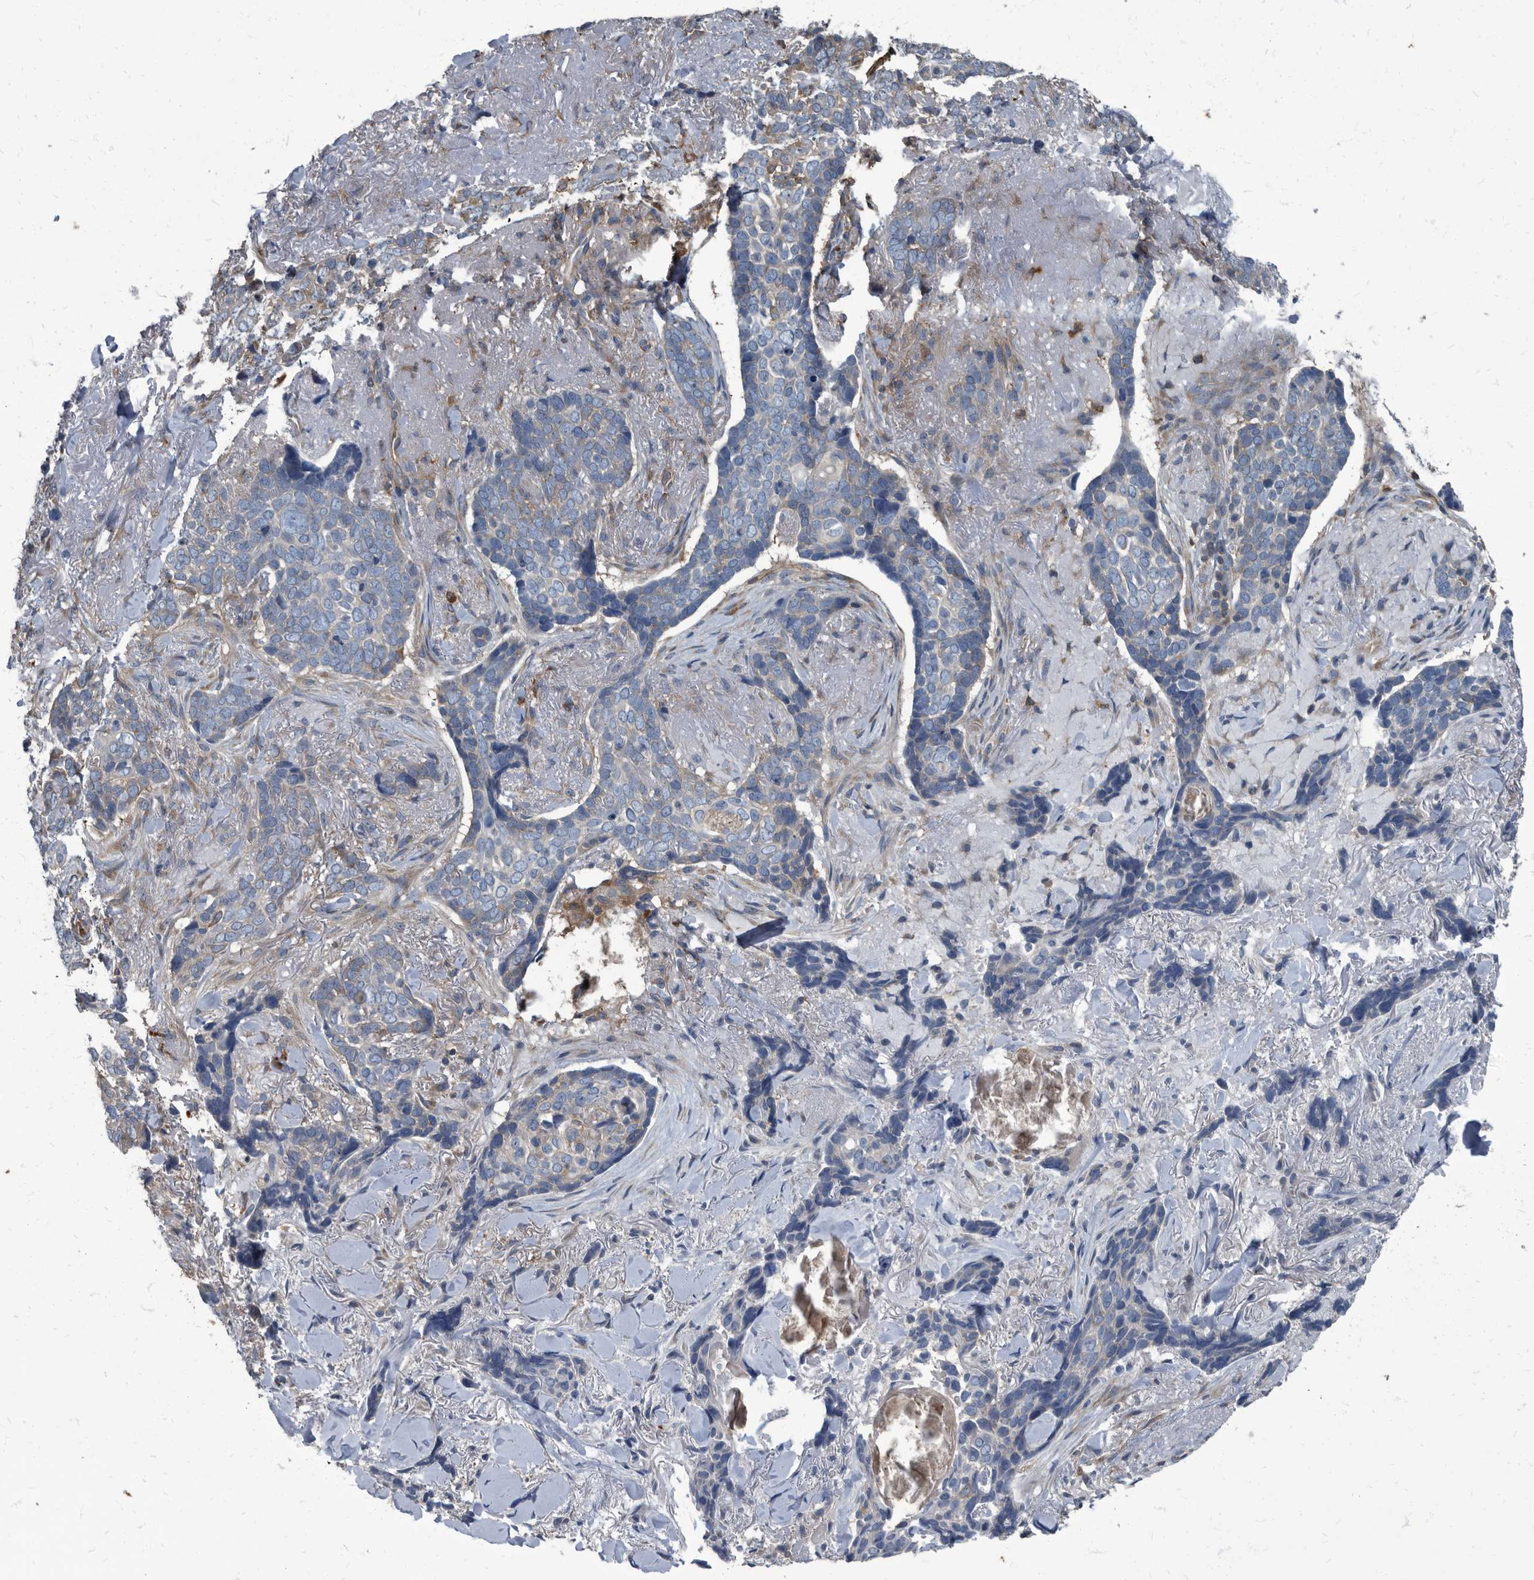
{"staining": {"intensity": "weak", "quantity": "<25%", "location": "cytoplasmic/membranous"}, "tissue": "skin cancer", "cell_type": "Tumor cells", "image_type": "cancer", "snomed": [{"axis": "morphology", "description": "Basal cell carcinoma"}, {"axis": "topography", "description": "Skin"}], "caption": "This image is of basal cell carcinoma (skin) stained with immunohistochemistry to label a protein in brown with the nuclei are counter-stained blue. There is no expression in tumor cells.", "gene": "CDV3", "patient": {"sex": "female", "age": 82}}